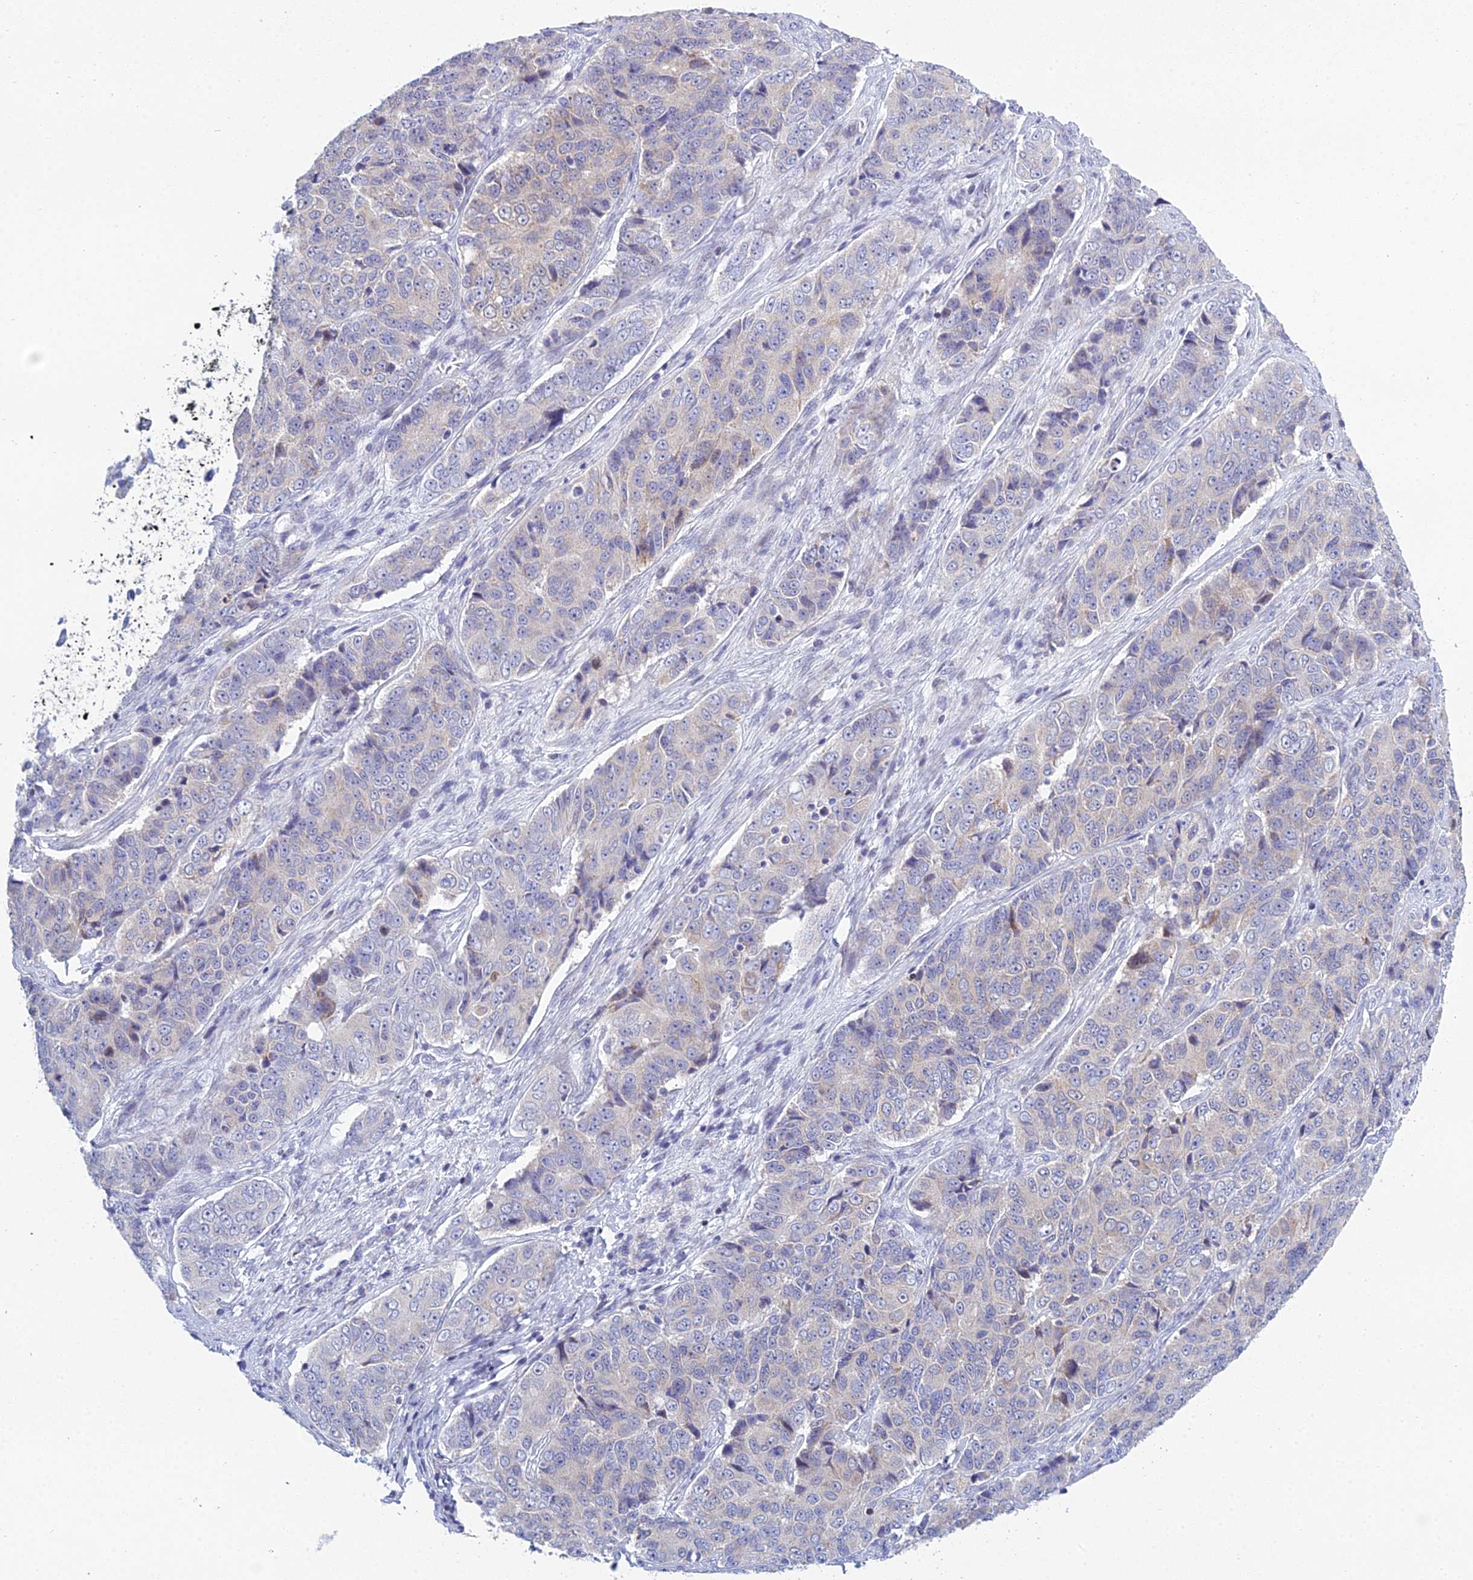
{"staining": {"intensity": "negative", "quantity": "none", "location": "none"}, "tissue": "ovarian cancer", "cell_type": "Tumor cells", "image_type": "cancer", "snomed": [{"axis": "morphology", "description": "Carcinoma, endometroid"}, {"axis": "topography", "description": "Ovary"}], "caption": "Protein analysis of ovarian endometroid carcinoma shows no significant staining in tumor cells.", "gene": "PRR13", "patient": {"sex": "female", "age": 51}}